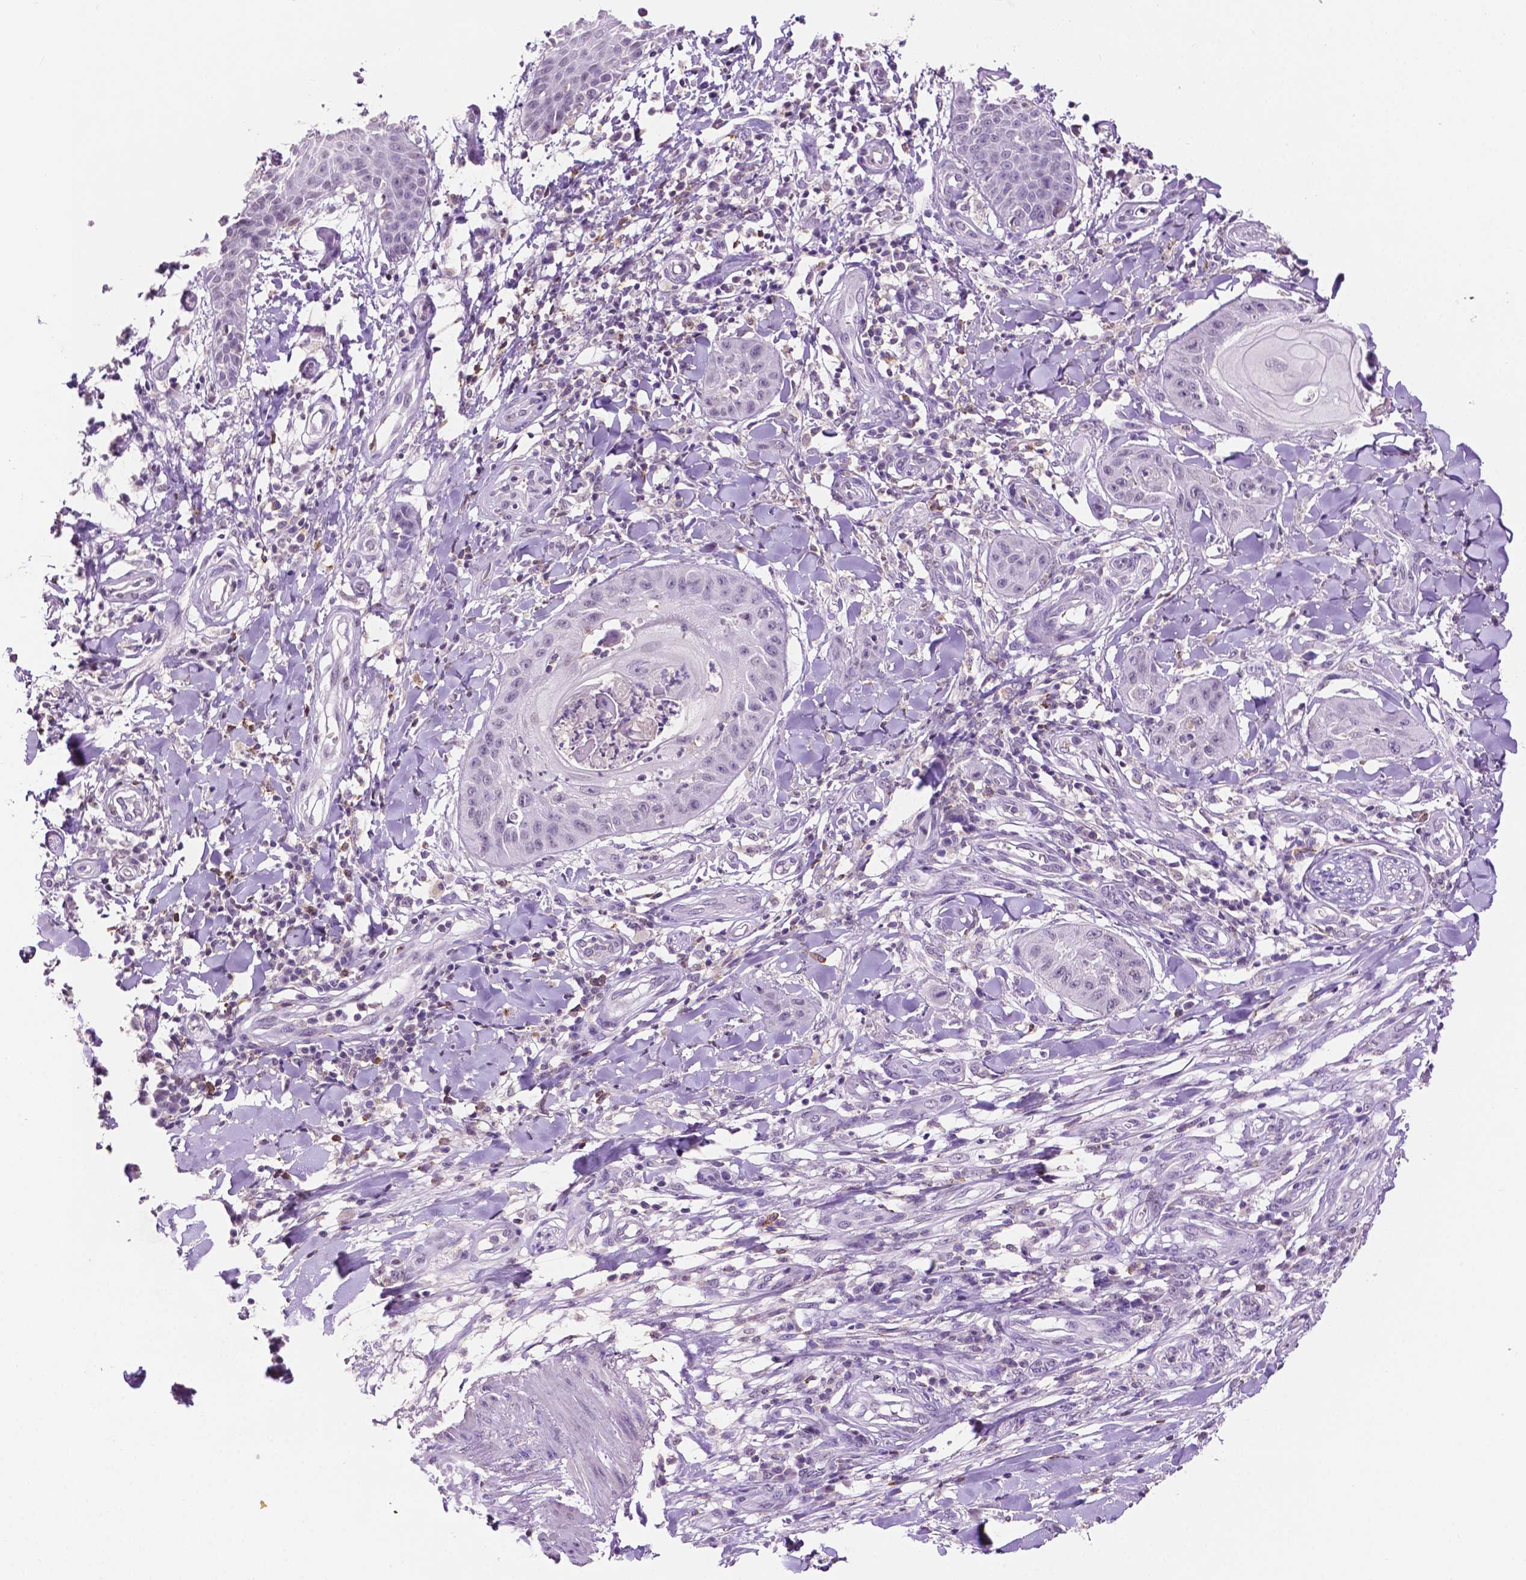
{"staining": {"intensity": "negative", "quantity": "none", "location": "none"}, "tissue": "skin cancer", "cell_type": "Tumor cells", "image_type": "cancer", "snomed": [{"axis": "morphology", "description": "Squamous cell carcinoma, NOS"}, {"axis": "topography", "description": "Skin"}], "caption": "DAB (3,3'-diaminobenzidine) immunohistochemical staining of human skin squamous cell carcinoma reveals no significant positivity in tumor cells.", "gene": "PTPN6", "patient": {"sex": "male", "age": 70}}